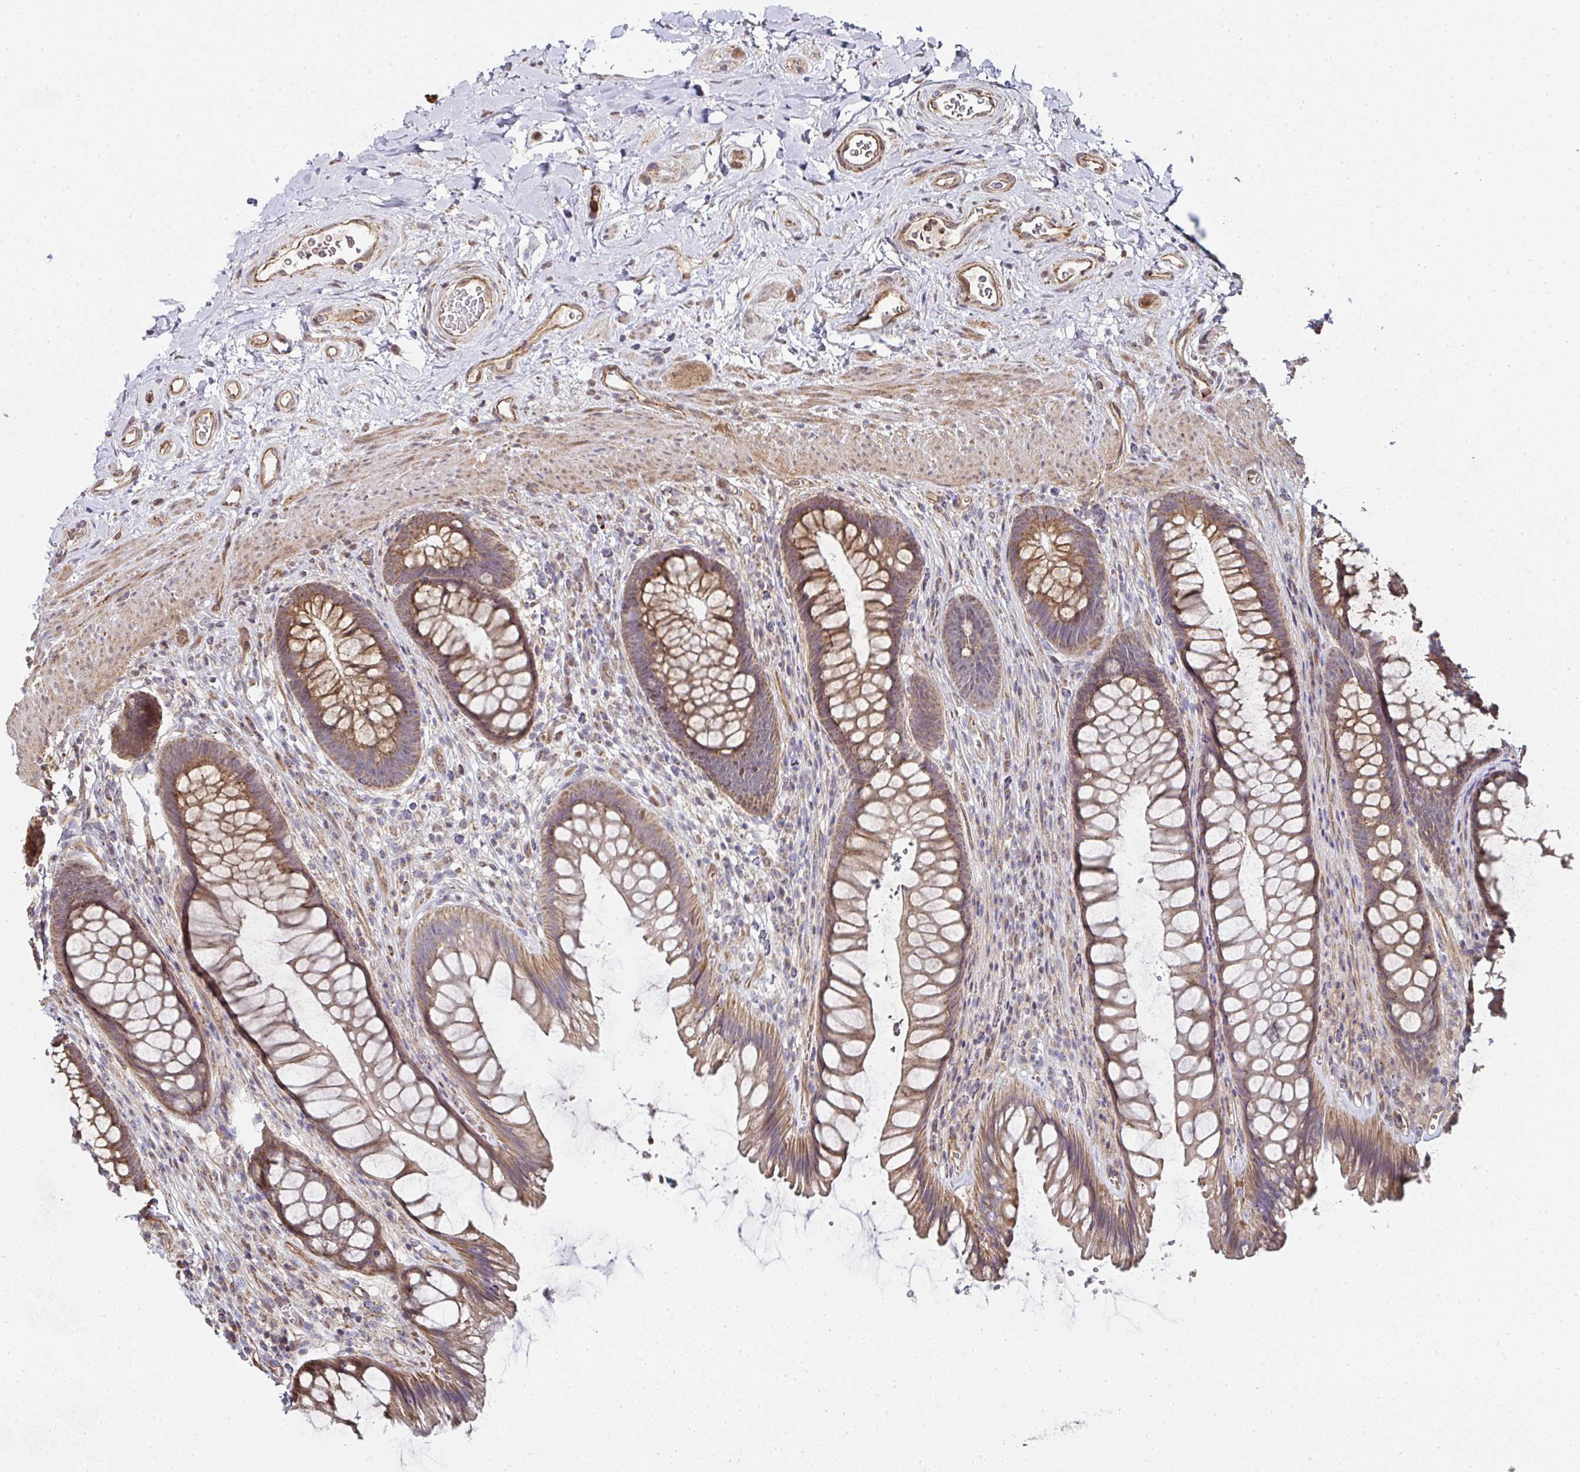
{"staining": {"intensity": "moderate", "quantity": ">75%", "location": "cytoplasmic/membranous"}, "tissue": "rectum", "cell_type": "Glandular cells", "image_type": "normal", "snomed": [{"axis": "morphology", "description": "Normal tissue, NOS"}, {"axis": "topography", "description": "Rectum"}], "caption": "High-magnification brightfield microscopy of unremarkable rectum stained with DAB (3,3'-diaminobenzidine) (brown) and counterstained with hematoxylin (blue). glandular cells exhibit moderate cytoplasmic/membranous staining is present in about>75% of cells. The protein of interest is shown in brown color, while the nuclei are stained blue.", "gene": "AGTPBP1", "patient": {"sex": "male", "age": 53}}